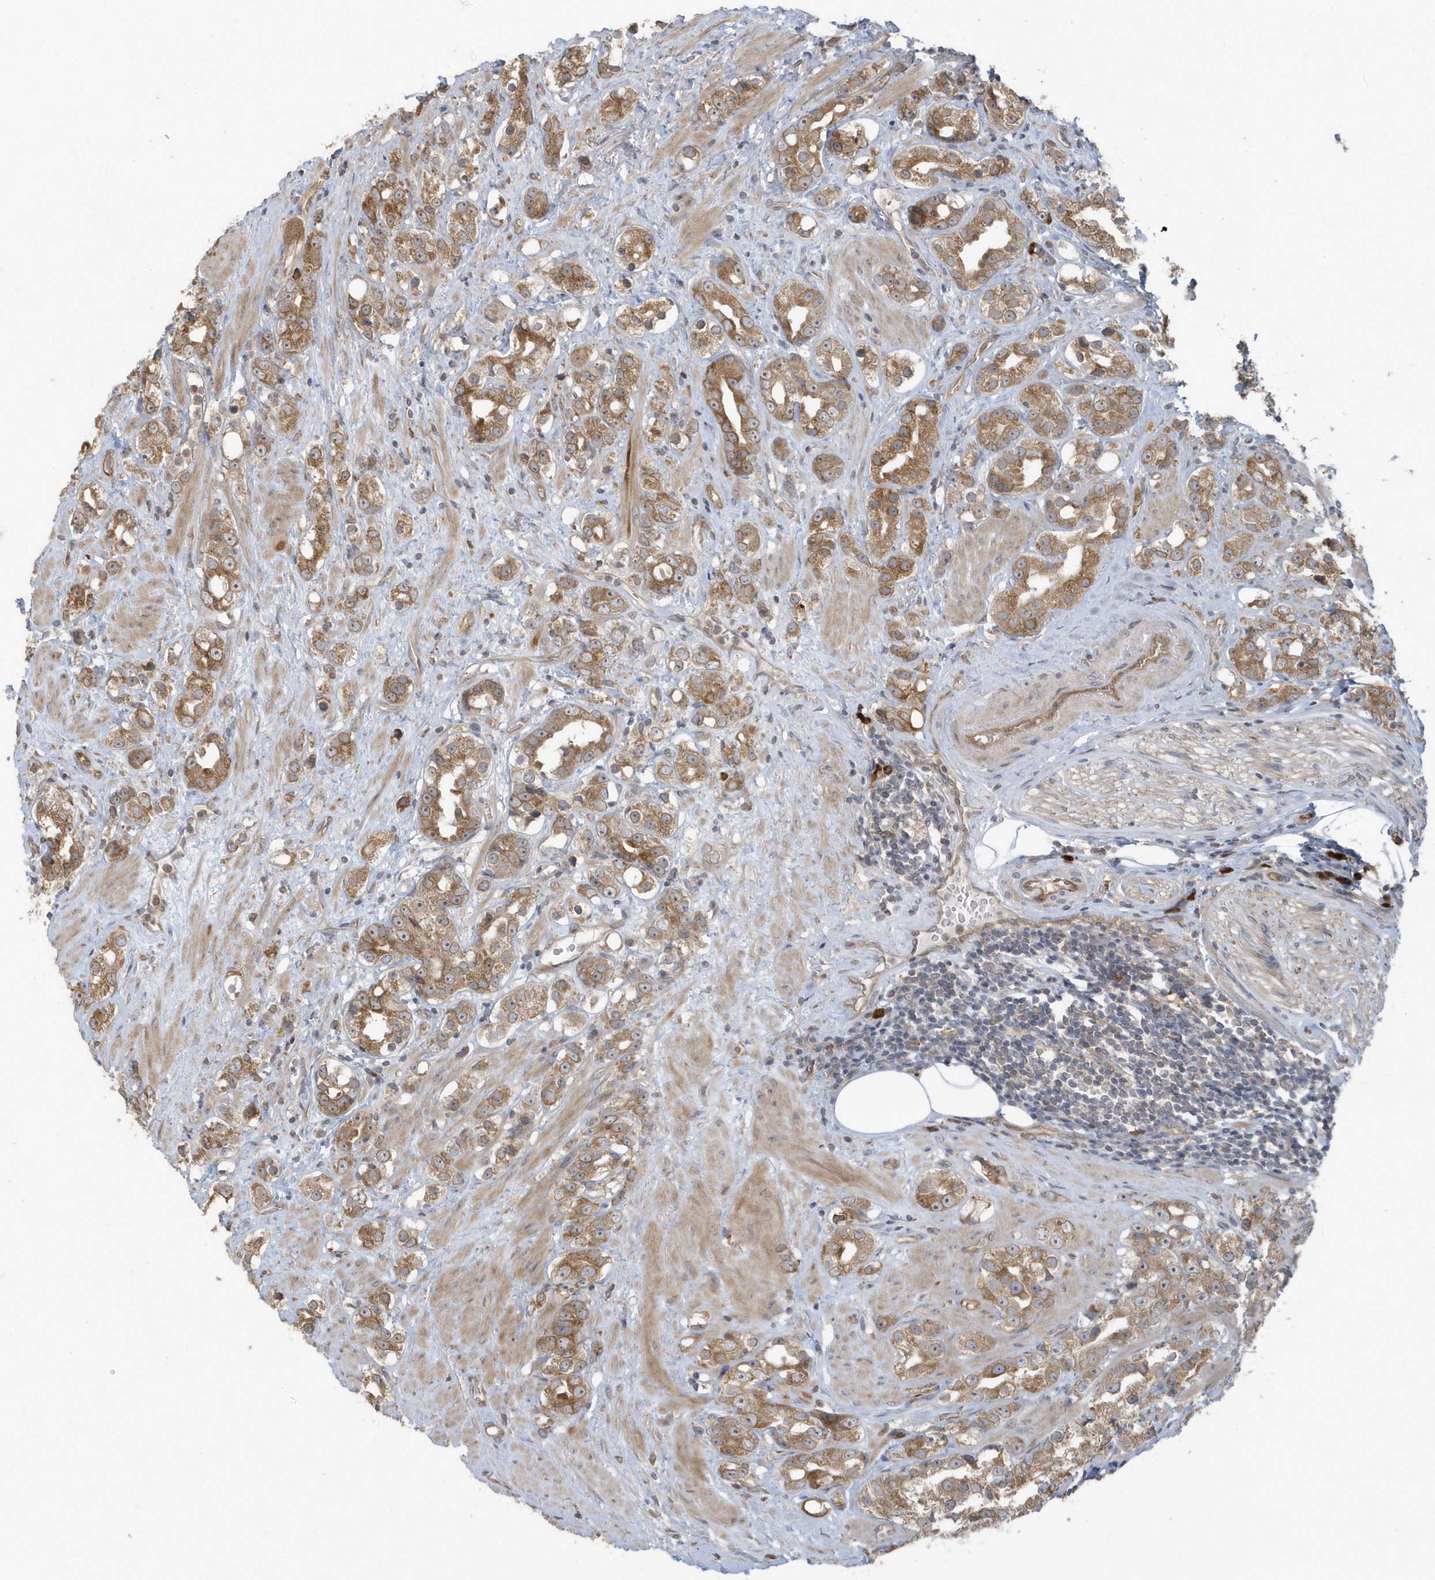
{"staining": {"intensity": "moderate", "quantity": ">75%", "location": "cytoplasmic/membranous"}, "tissue": "prostate cancer", "cell_type": "Tumor cells", "image_type": "cancer", "snomed": [{"axis": "morphology", "description": "Adenocarcinoma, NOS"}, {"axis": "topography", "description": "Prostate"}], "caption": "IHC micrograph of neoplastic tissue: human prostate cancer (adenocarcinoma) stained using IHC reveals medium levels of moderate protein expression localized specifically in the cytoplasmic/membranous of tumor cells, appearing as a cytoplasmic/membranous brown color.", "gene": "HERPUD1", "patient": {"sex": "male", "age": 79}}